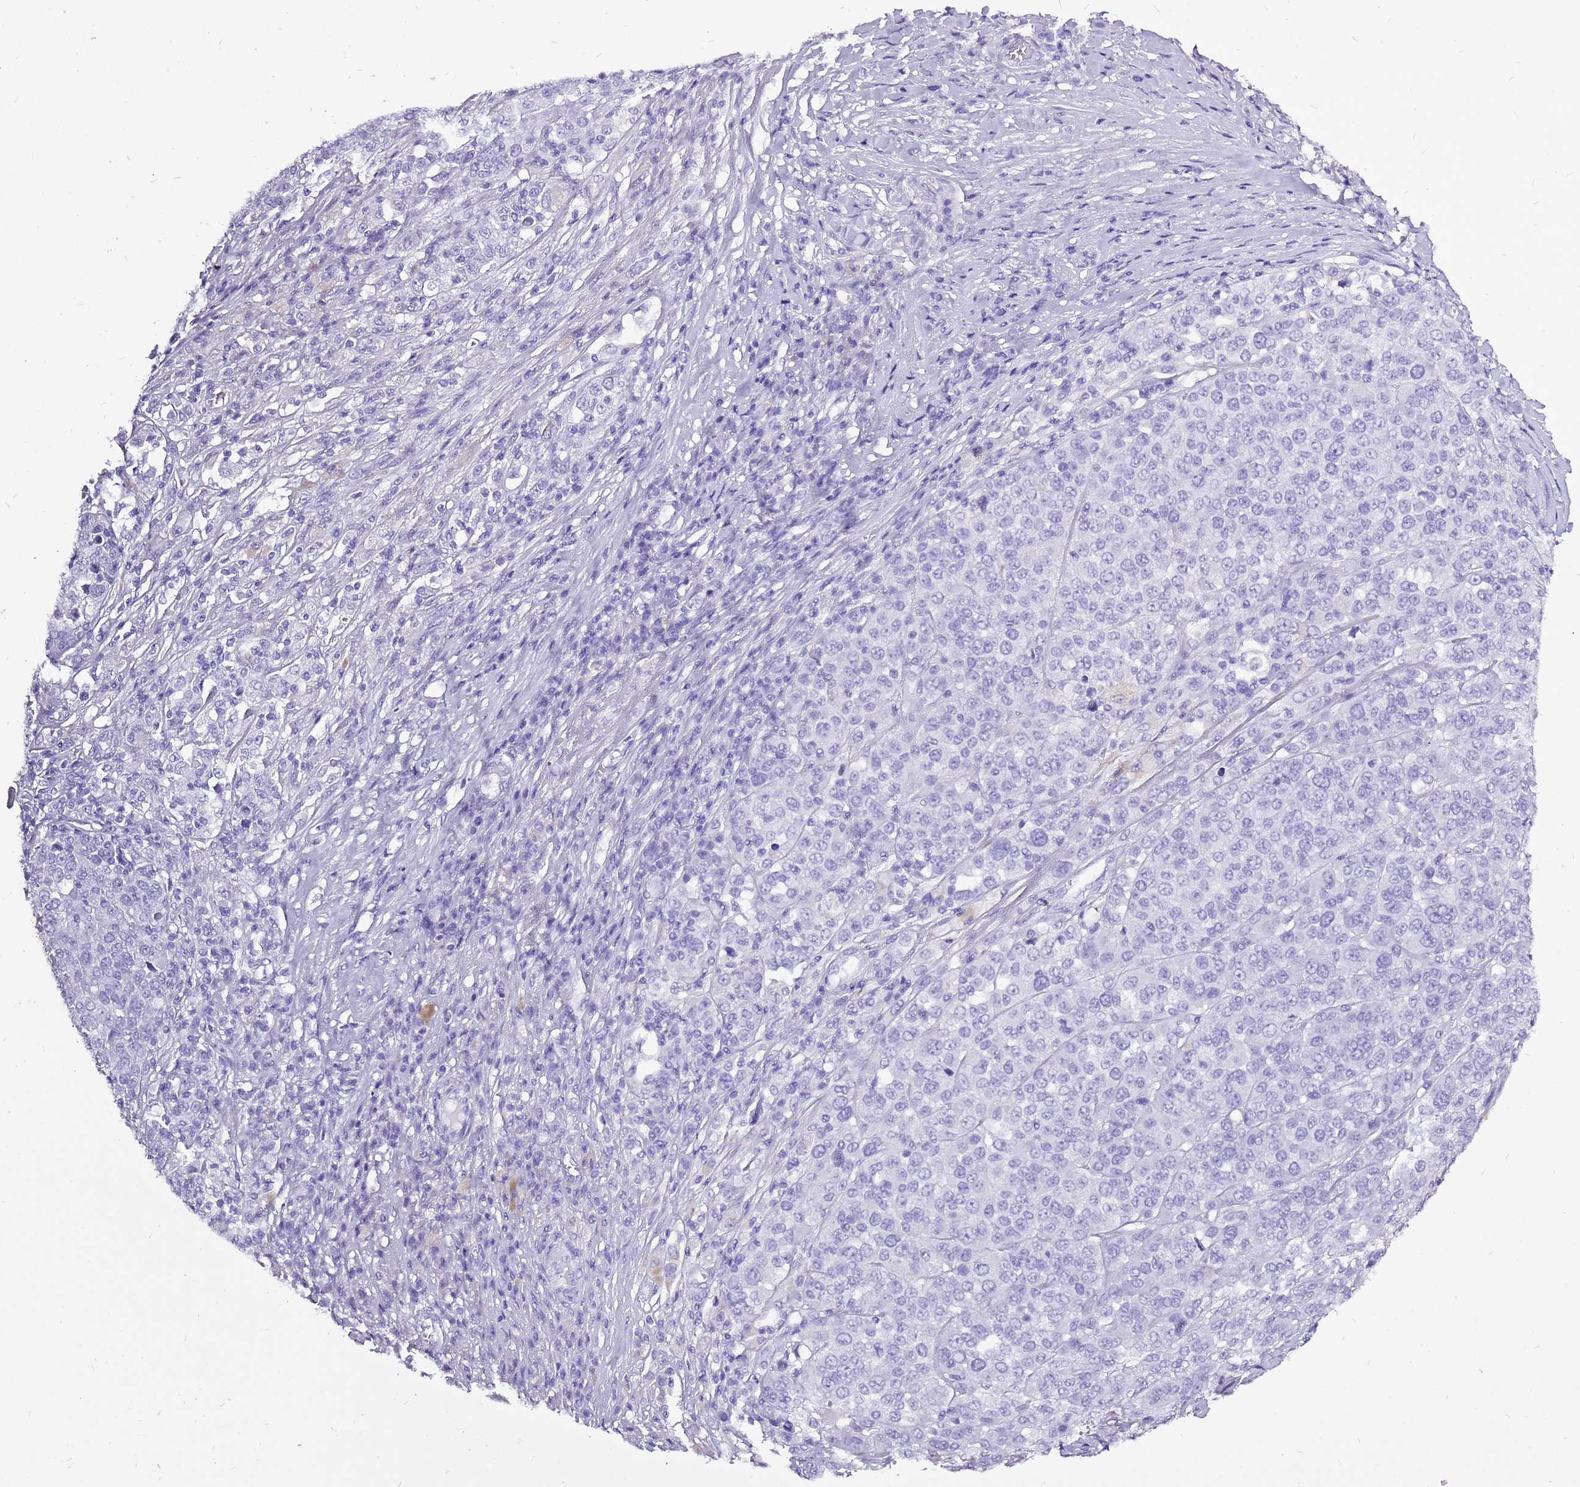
{"staining": {"intensity": "negative", "quantity": "none", "location": "none"}, "tissue": "melanoma", "cell_type": "Tumor cells", "image_type": "cancer", "snomed": [{"axis": "morphology", "description": "Malignant melanoma, Metastatic site"}, {"axis": "topography", "description": "Lymph node"}], "caption": "Malignant melanoma (metastatic site) stained for a protein using IHC reveals no expression tumor cells.", "gene": "ACSS3", "patient": {"sex": "male", "age": 44}}